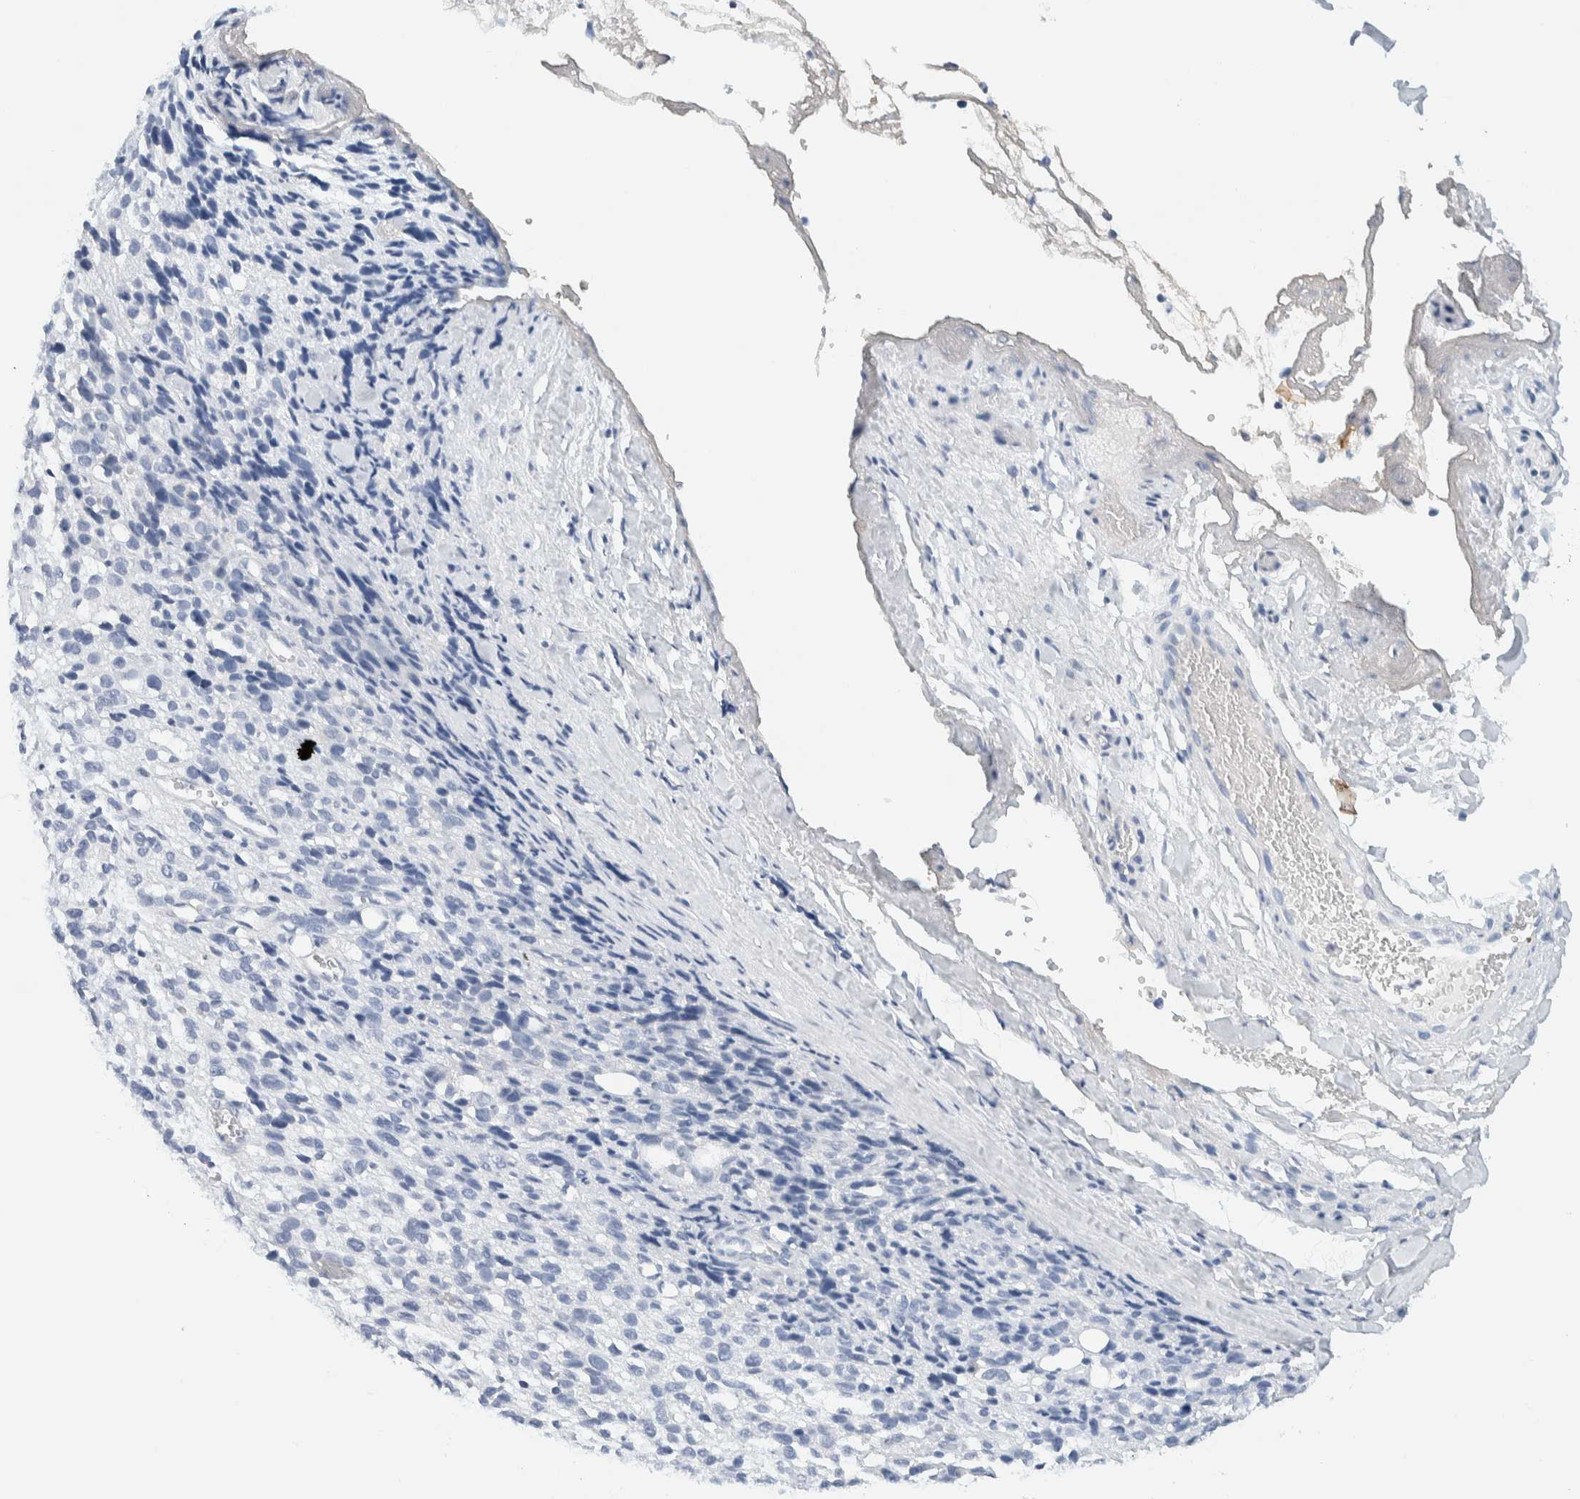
{"staining": {"intensity": "negative", "quantity": "none", "location": "none"}, "tissue": "melanoma", "cell_type": "Tumor cells", "image_type": "cancer", "snomed": [{"axis": "morphology", "description": "Malignant melanoma, NOS"}, {"axis": "topography", "description": "Skin"}], "caption": "Malignant melanoma was stained to show a protein in brown. There is no significant positivity in tumor cells. (DAB (3,3'-diaminobenzidine) IHC with hematoxylin counter stain).", "gene": "ALOX12B", "patient": {"sex": "female", "age": 55}}